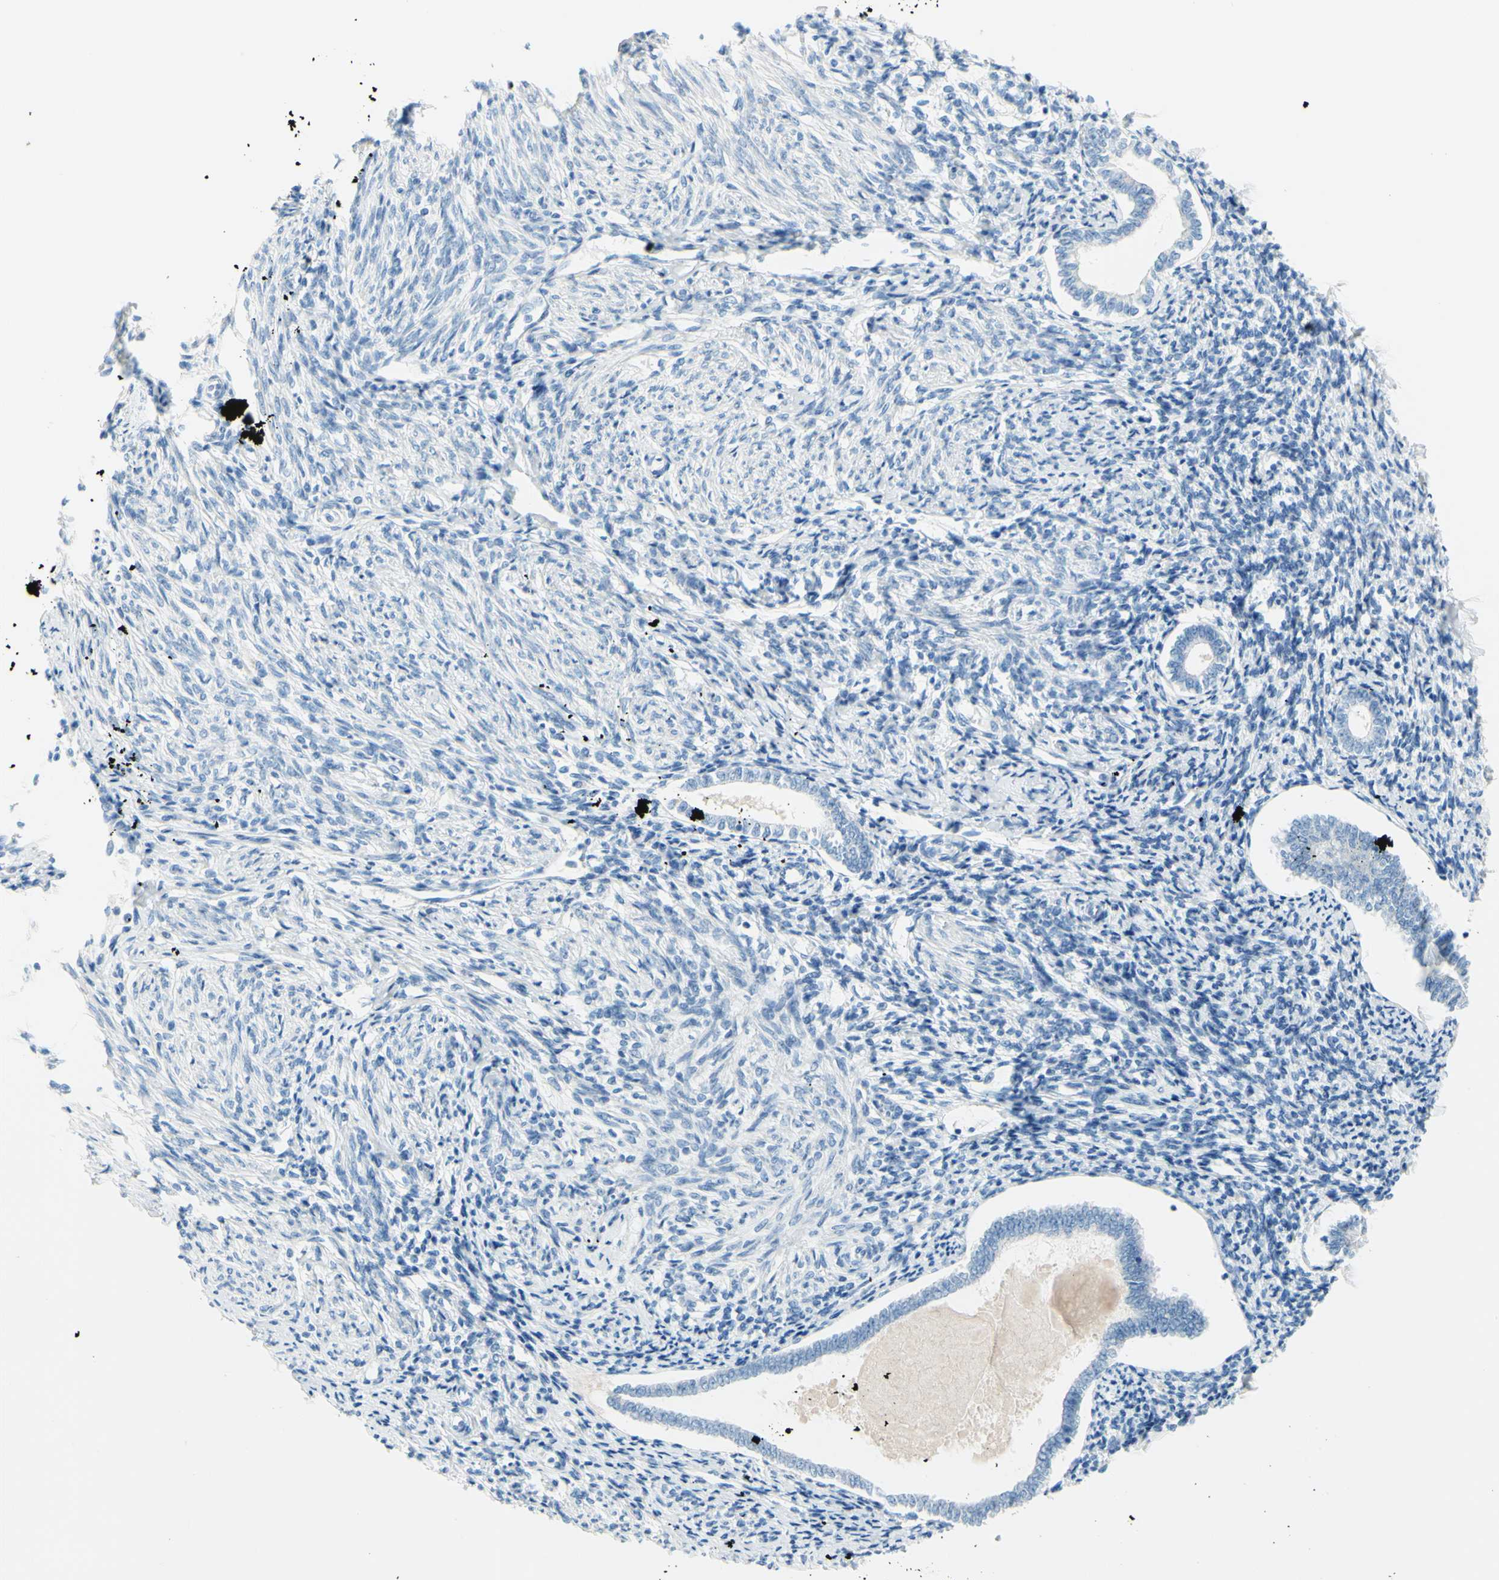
{"staining": {"intensity": "negative", "quantity": "none", "location": "none"}, "tissue": "endometrium", "cell_type": "Cells in endometrial stroma", "image_type": "normal", "snomed": [{"axis": "morphology", "description": "Normal tissue, NOS"}, {"axis": "topography", "description": "Endometrium"}], "caption": "This is a micrograph of IHC staining of unremarkable endometrium, which shows no expression in cells in endometrial stroma. Nuclei are stained in blue.", "gene": "SLC1A2", "patient": {"sex": "female", "age": 71}}